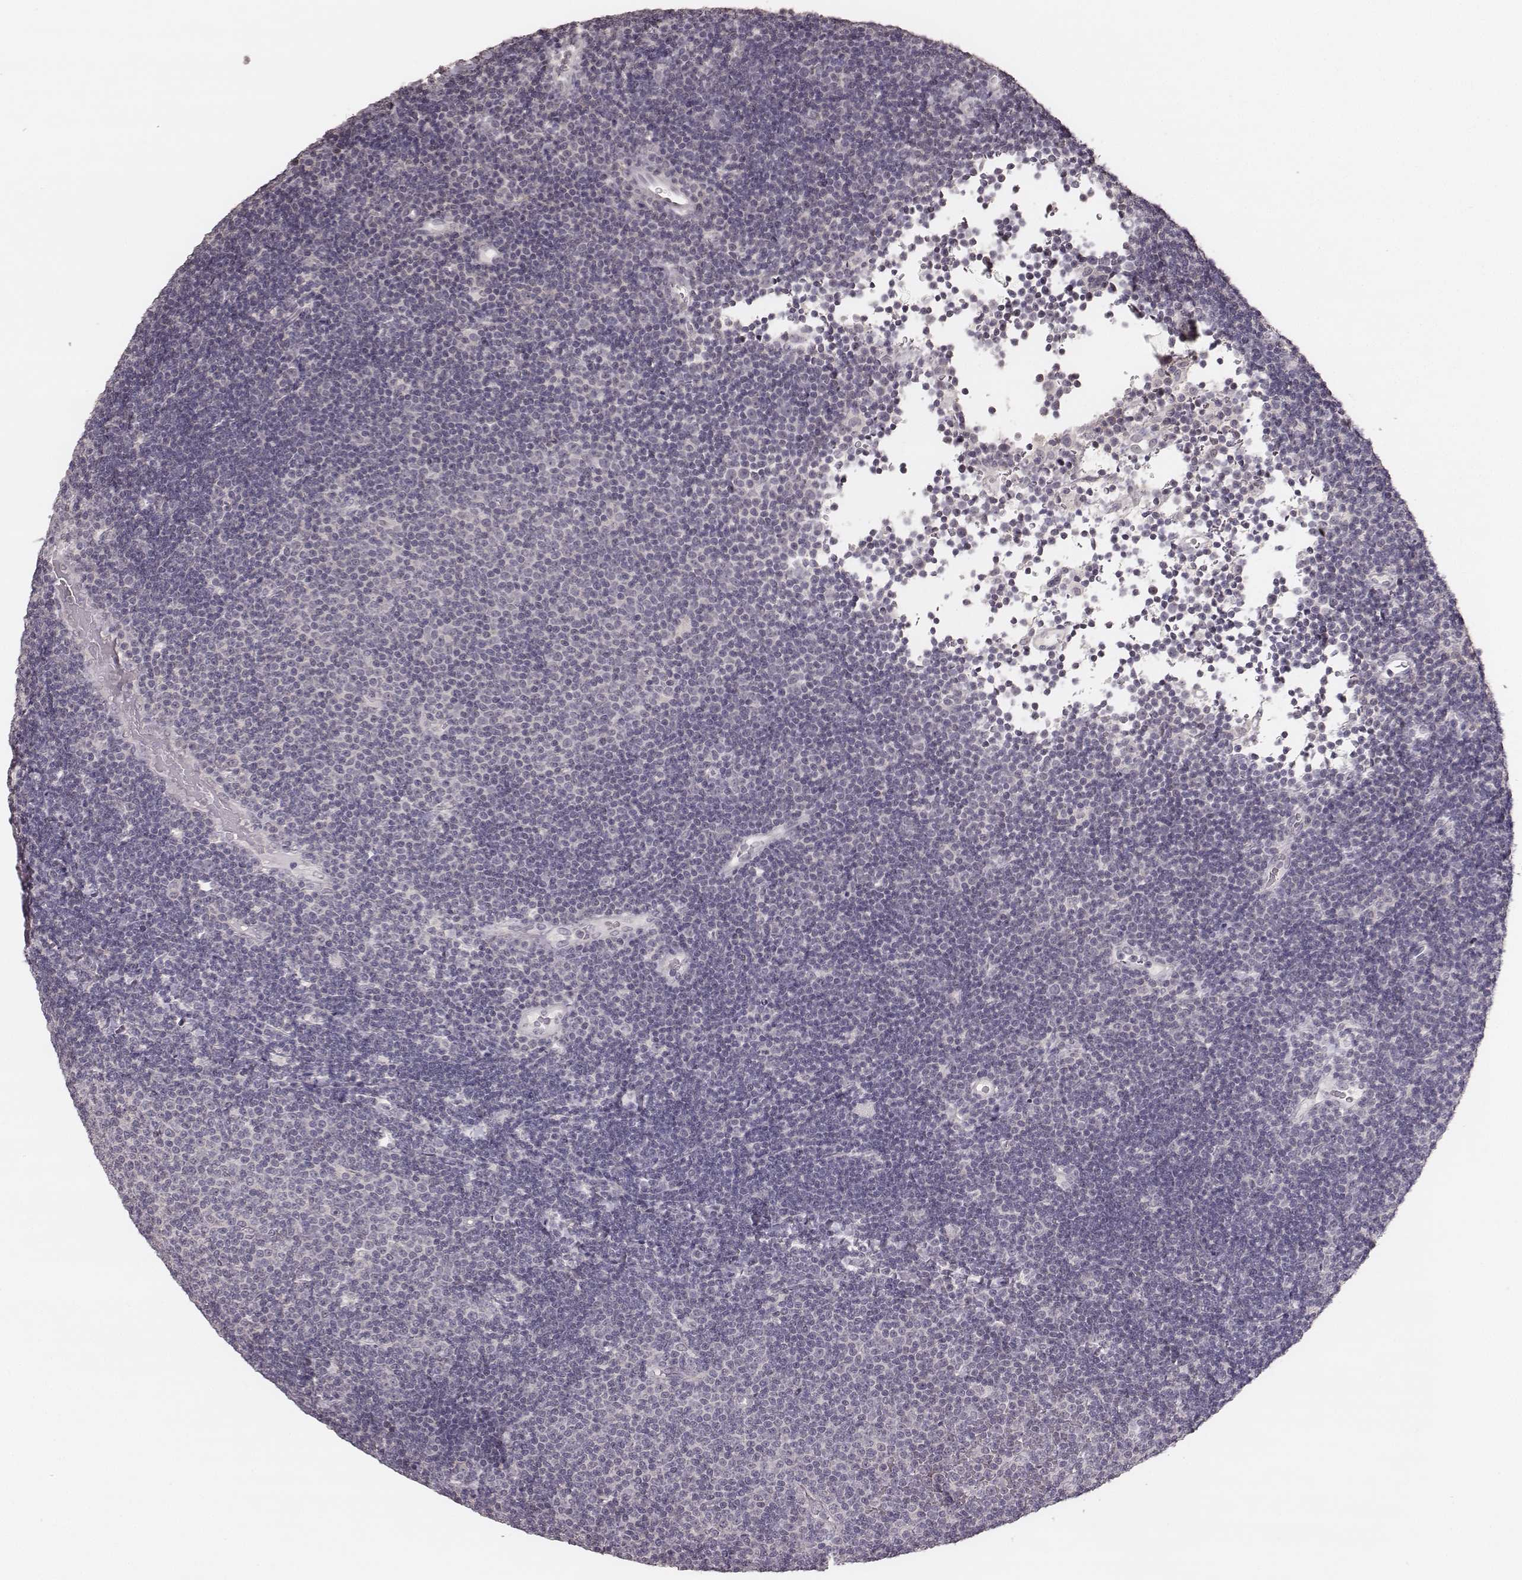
{"staining": {"intensity": "negative", "quantity": "none", "location": "none"}, "tissue": "lymphoma", "cell_type": "Tumor cells", "image_type": "cancer", "snomed": [{"axis": "morphology", "description": "Malignant lymphoma, non-Hodgkin's type, Low grade"}, {"axis": "topography", "description": "Brain"}], "caption": "Immunohistochemistry (IHC) of lymphoma demonstrates no staining in tumor cells. The staining is performed using DAB brown chromogen with nuclei counter-stained in using hematoxylin.", "gene": "LY6K", "patient": {"sex": "female", "age": 66}}